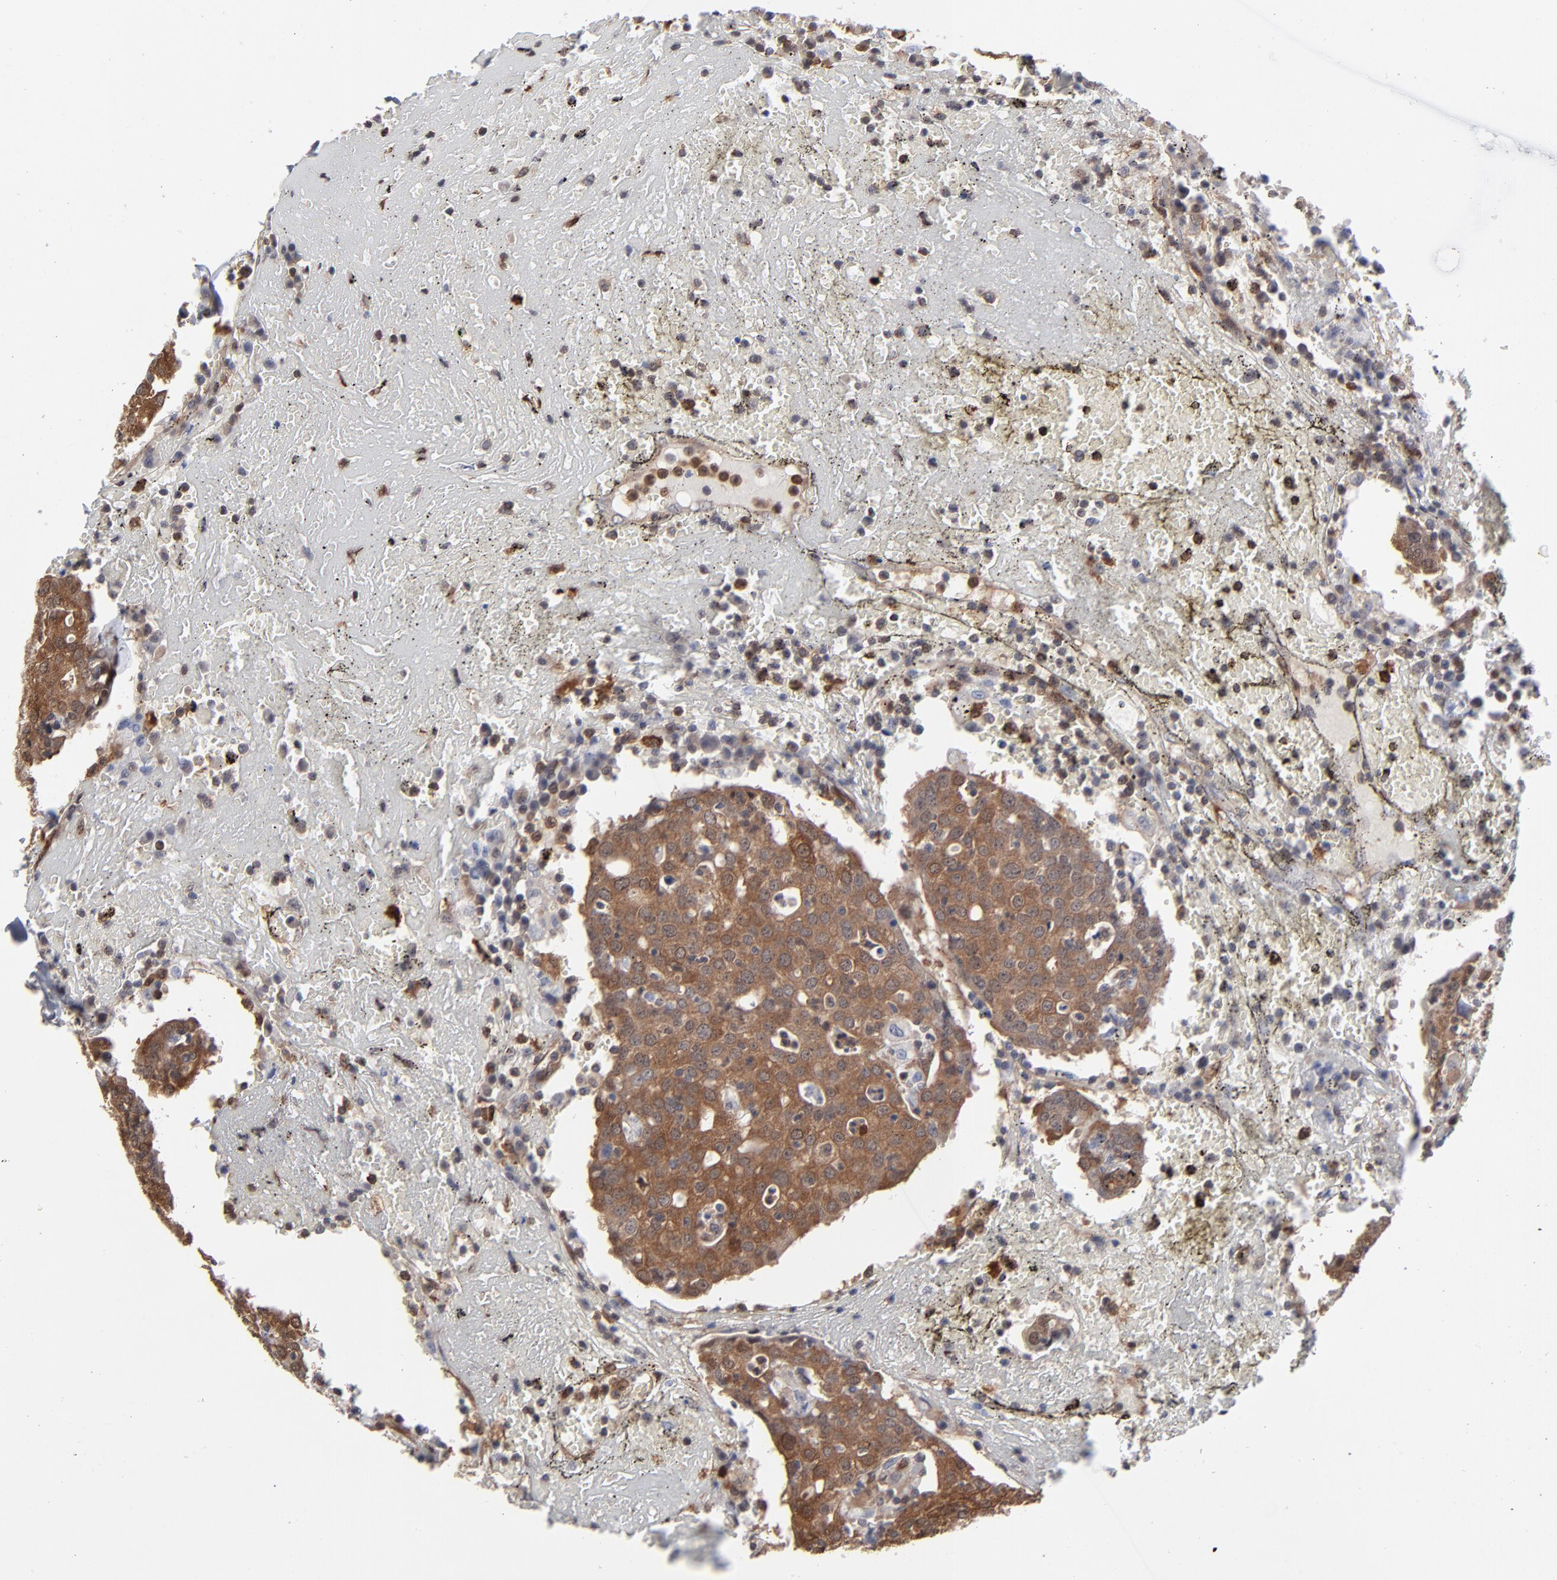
{"staining": {"intensity": "strong", "quantity": ">75%", "location": "cytoplasmic/membranous"}, "tissue": "head and neck cancer", "cell_type": "Tumor cells", "image_type": "cancer", "snomed": [{"axis": "morphology", "description": "Adenocarcinoma, NOS"}, {"axis": "topography", "description": "Salivary gland"}, {"axis": "topography", "description": "Head-Neck"}], "caption": "Strong cytoplasmic/membranous protein staining is seen in approximately >75% of tumor cells in head and neck cancer (adenocarcinoma).", "gene": "MAP2K1", "patient": {"sex": "female", "age": 65}}